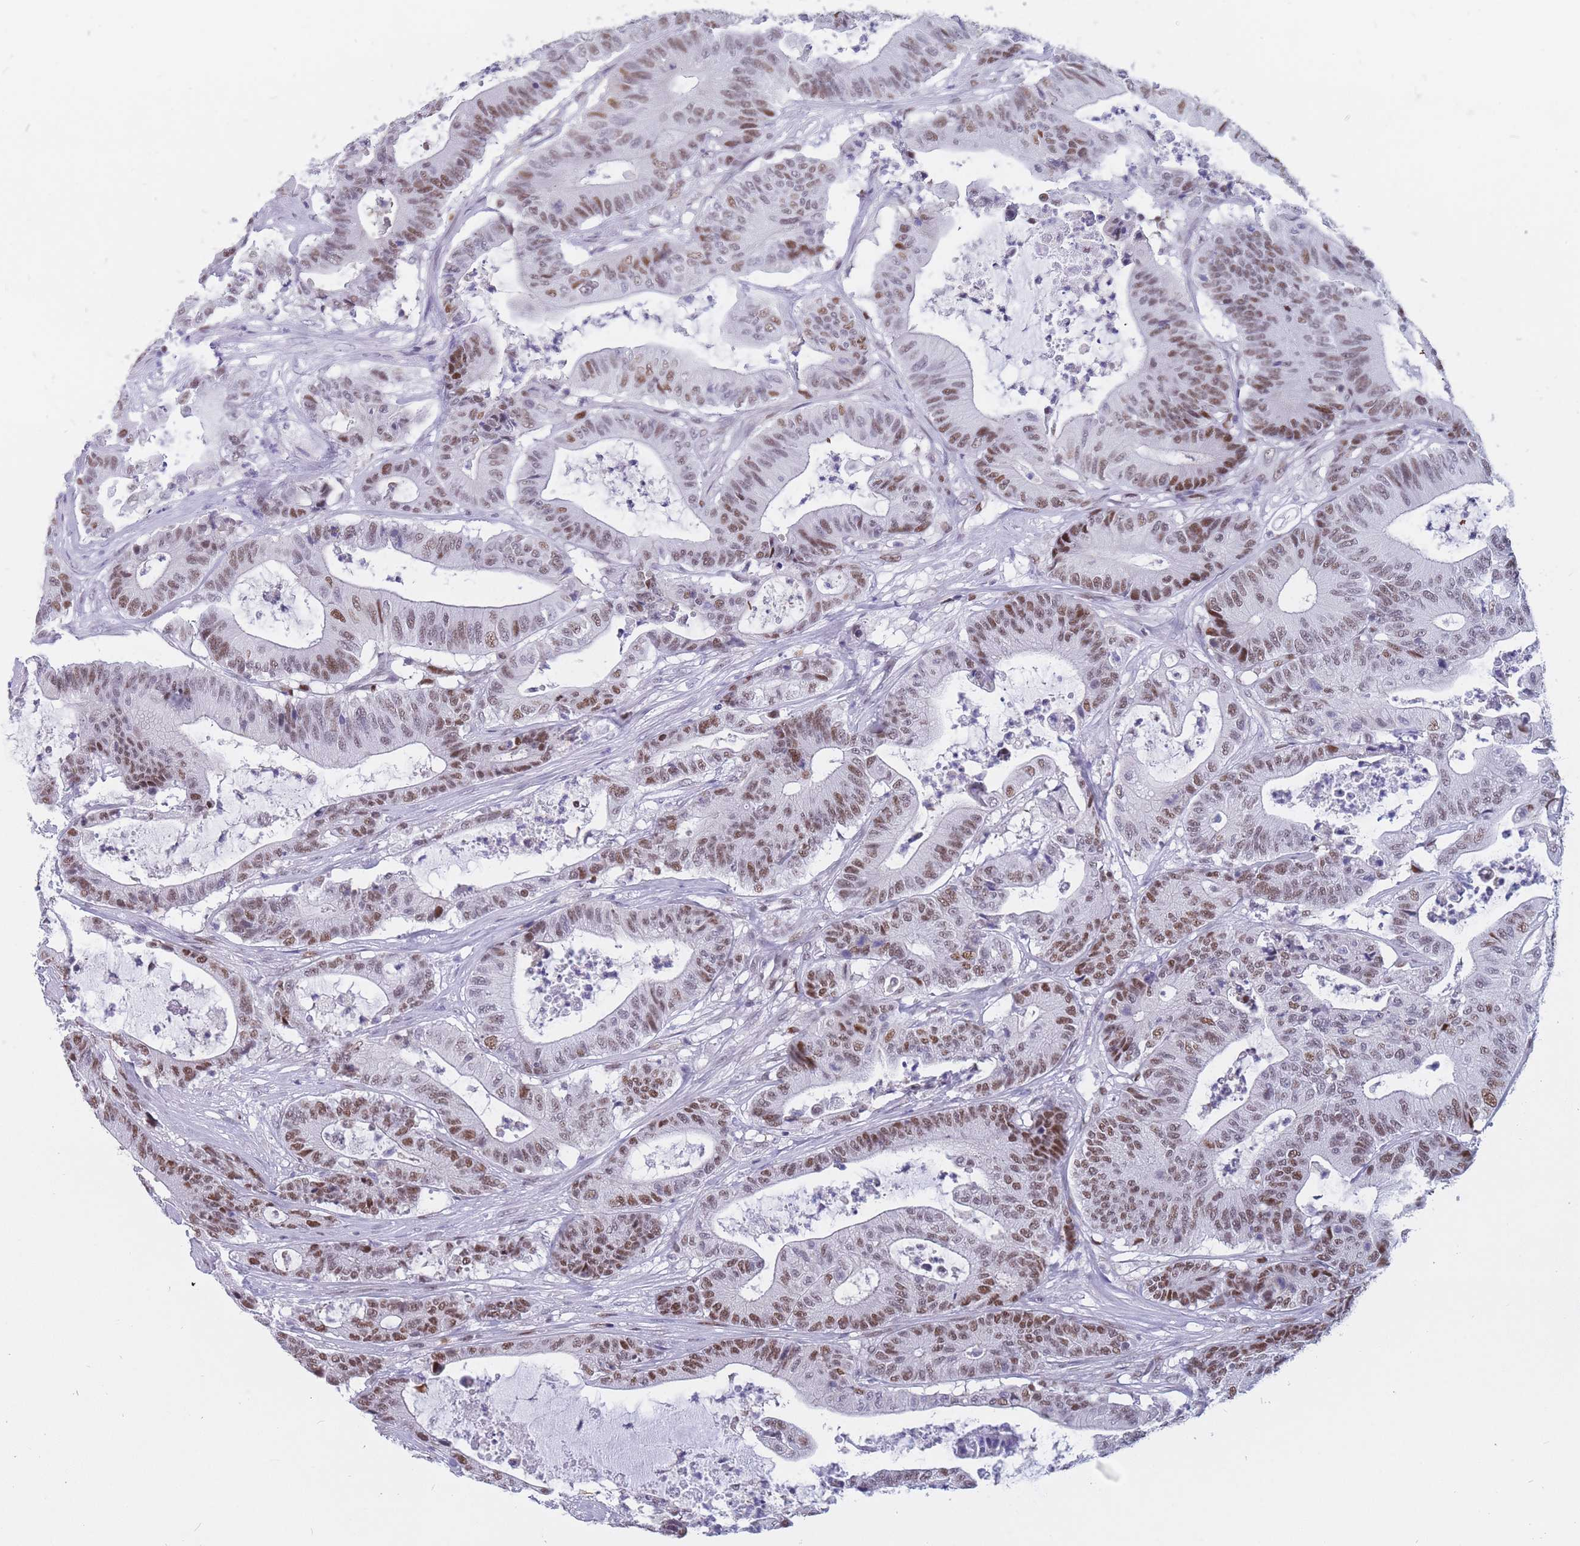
{"staining": {"intensity": "strong", "quantity": ">75%", "location": "nuclear"}, "tissue": "colorectal cancer", "cell_type": "Tumor cells", "image_type": "cancer", "snomed": [{"axis": "morphology", "description": "Adenocarcinoma, NOS"}, {"axis": "topography", "description": "Colon"}], "caption": "Strong nuclear positivity for a protein is present in about >75% of tumor cells of colorectal cancer using IHC.", "gene": "NASP", "patient": {"sex": "female", "age": 84}}